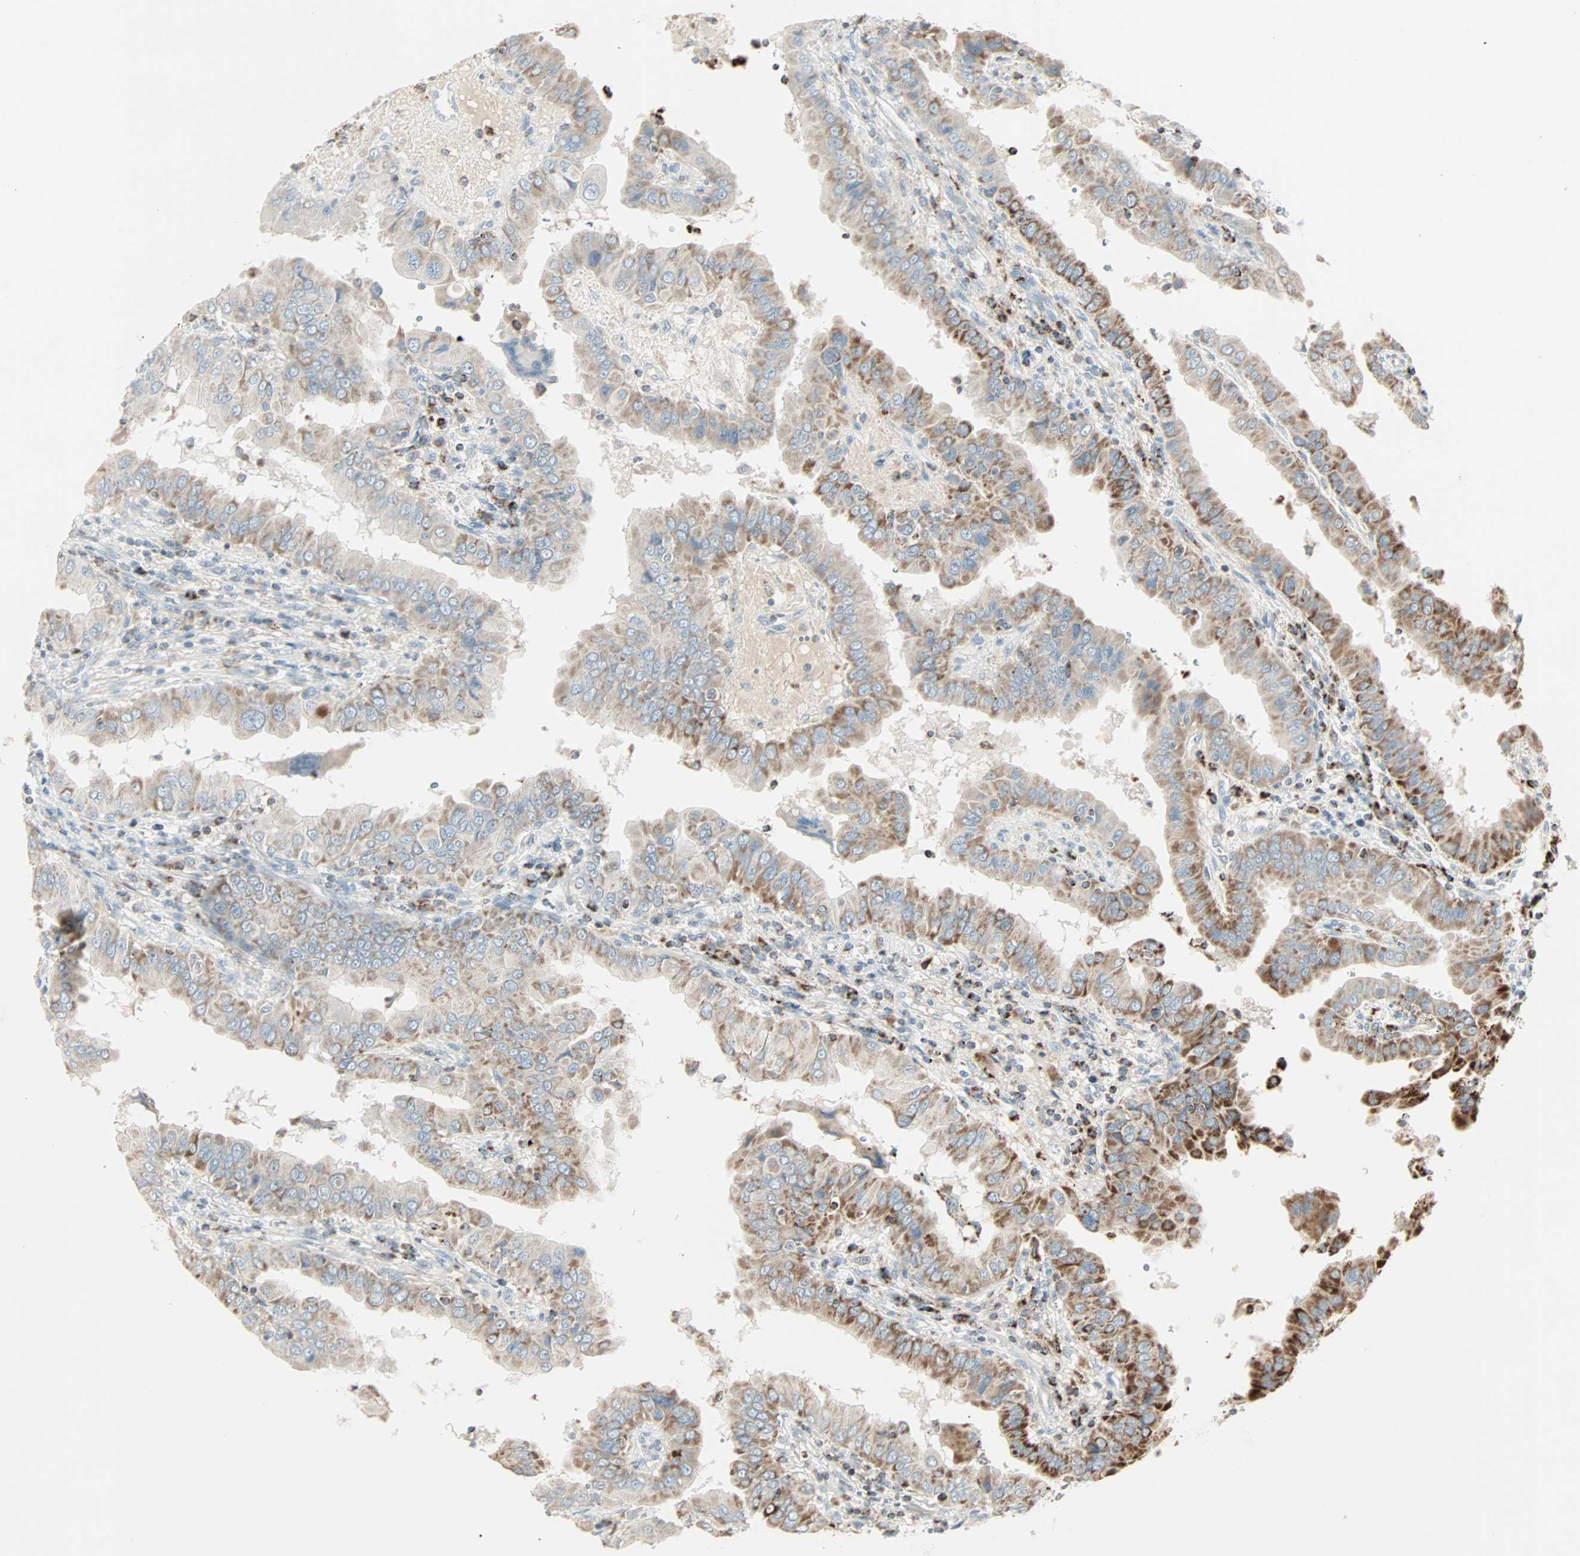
{"staining": {"intensity": "moderate", "quantity": "25%-75%", "location": "cytoplasmic/membranous"}, "tissue": "thyroid cancer", "cell_type": "Tumor cells", "image_type": "cancer", "snomed": [{"axis": "morphology", "description": "Papillary adenocarcinoma, NOS"}, {"axis": "topography", "description": "Thyroid gland"}], "caption": "Human thyroid cancer (papillary adenocarcinoma) stained with a brown dye exhibits moderate cytoplasmic/membranous positive staining in about 25%-75% of tumor cells.", "gene": "IDH2", "patient": {"sex": "male", "age": 33}}